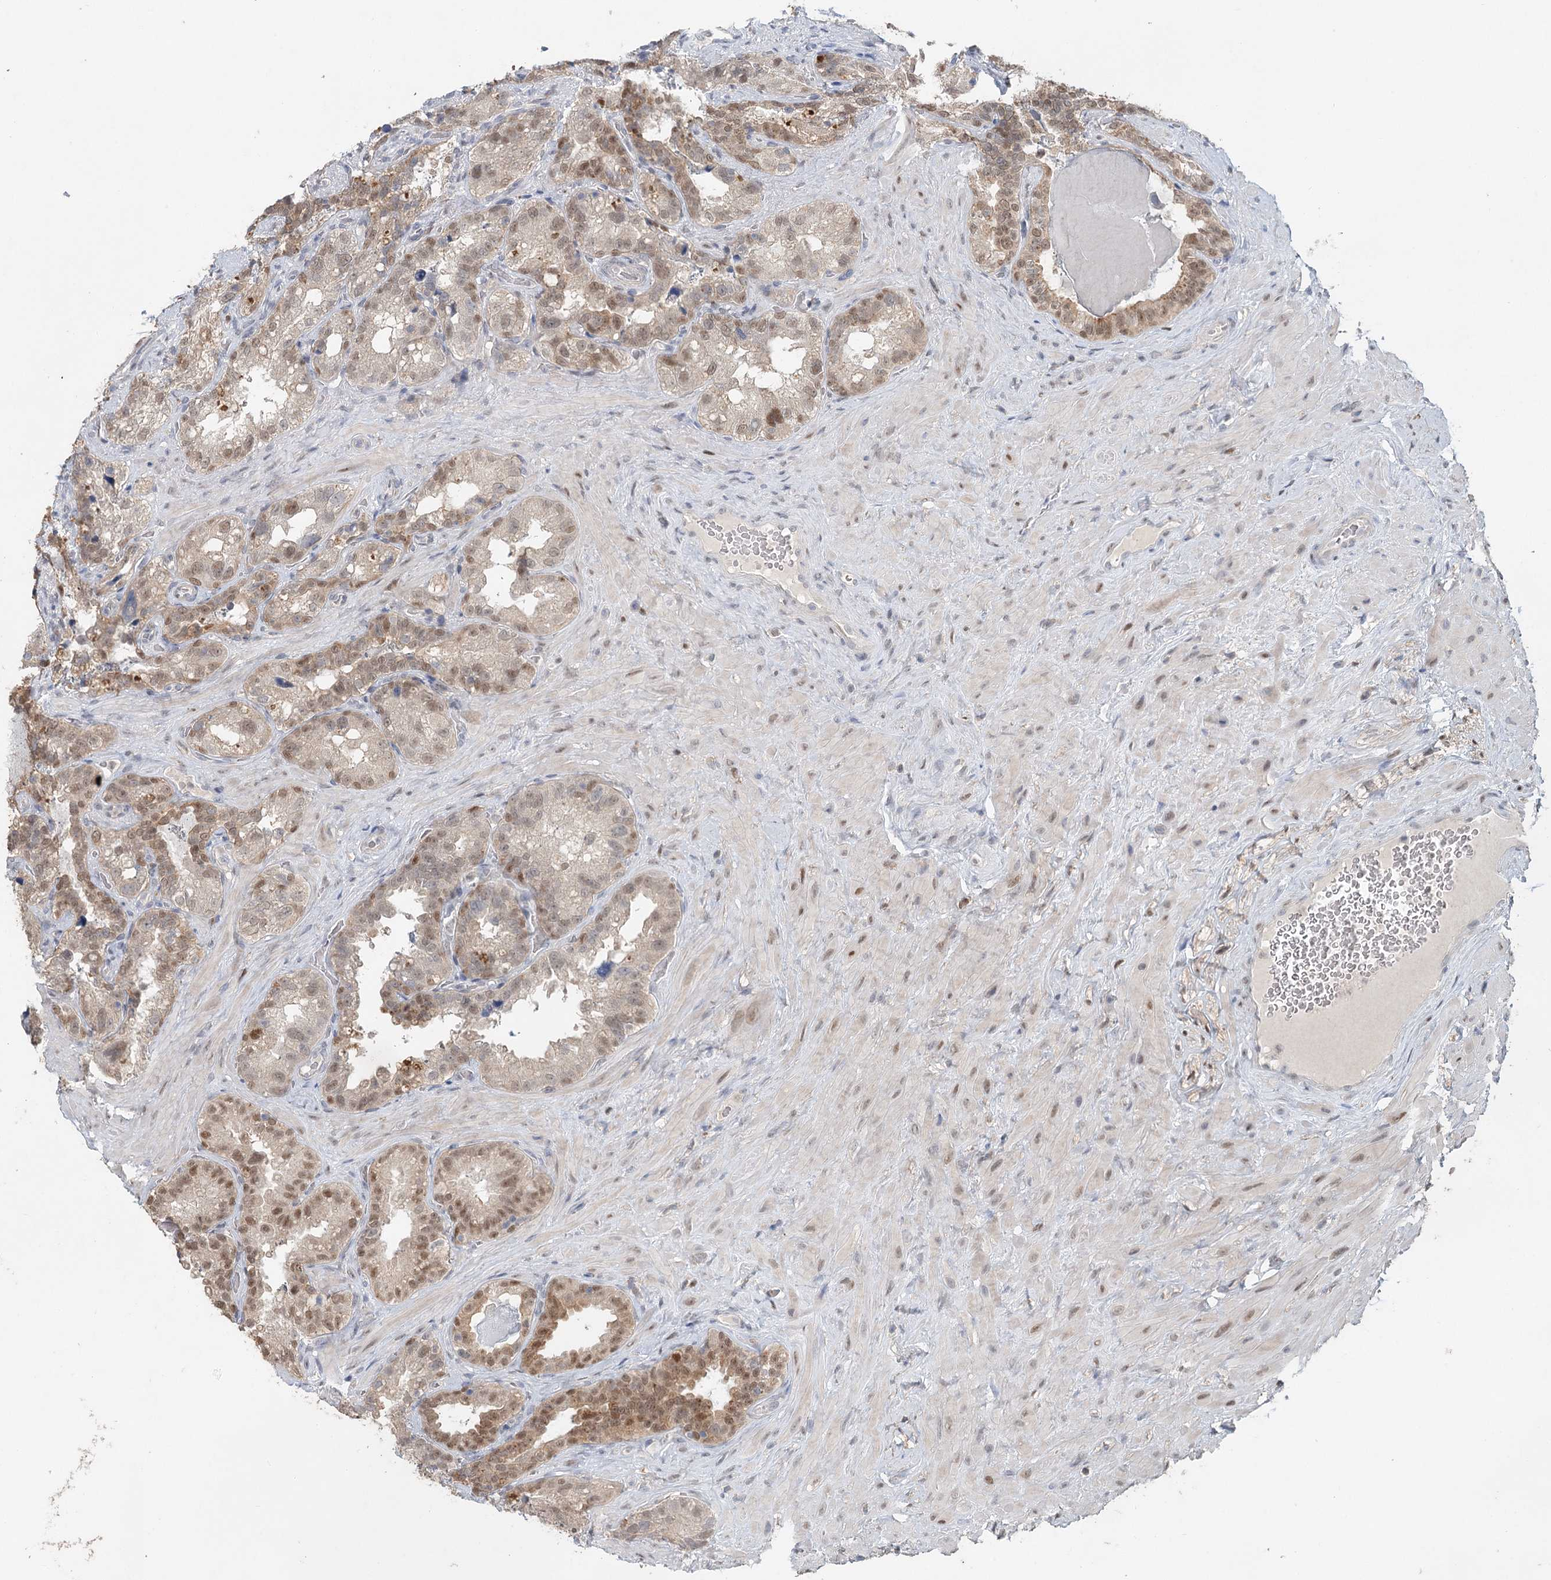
{"staining": {"intensity": "moderate", "quantity": "25%-75%", "location": "nuclear"}, "tissue": "seminal vesicle", "cell_type": "Glandular cells", "image_type": "normal", "snomed": [{"axis": "morphology", "description": "Normal tissue, NOS"}, {"axis": "topography", "description": "Seminal veicle"}, {"axis": "topography", "description": "Peripheral nerve tissue"}], "caption": "A high-resolution image shows IHC staining of unremarkable seminal vesicle, which exhibits moderate nuclear positivity in approximately 25%-75% of glandular cells. Immunohistochemistry stains the protein in brown and the nuclei are stained blue.", "gene": "ADK", "patient": {"sex": "male", "age": 67}}